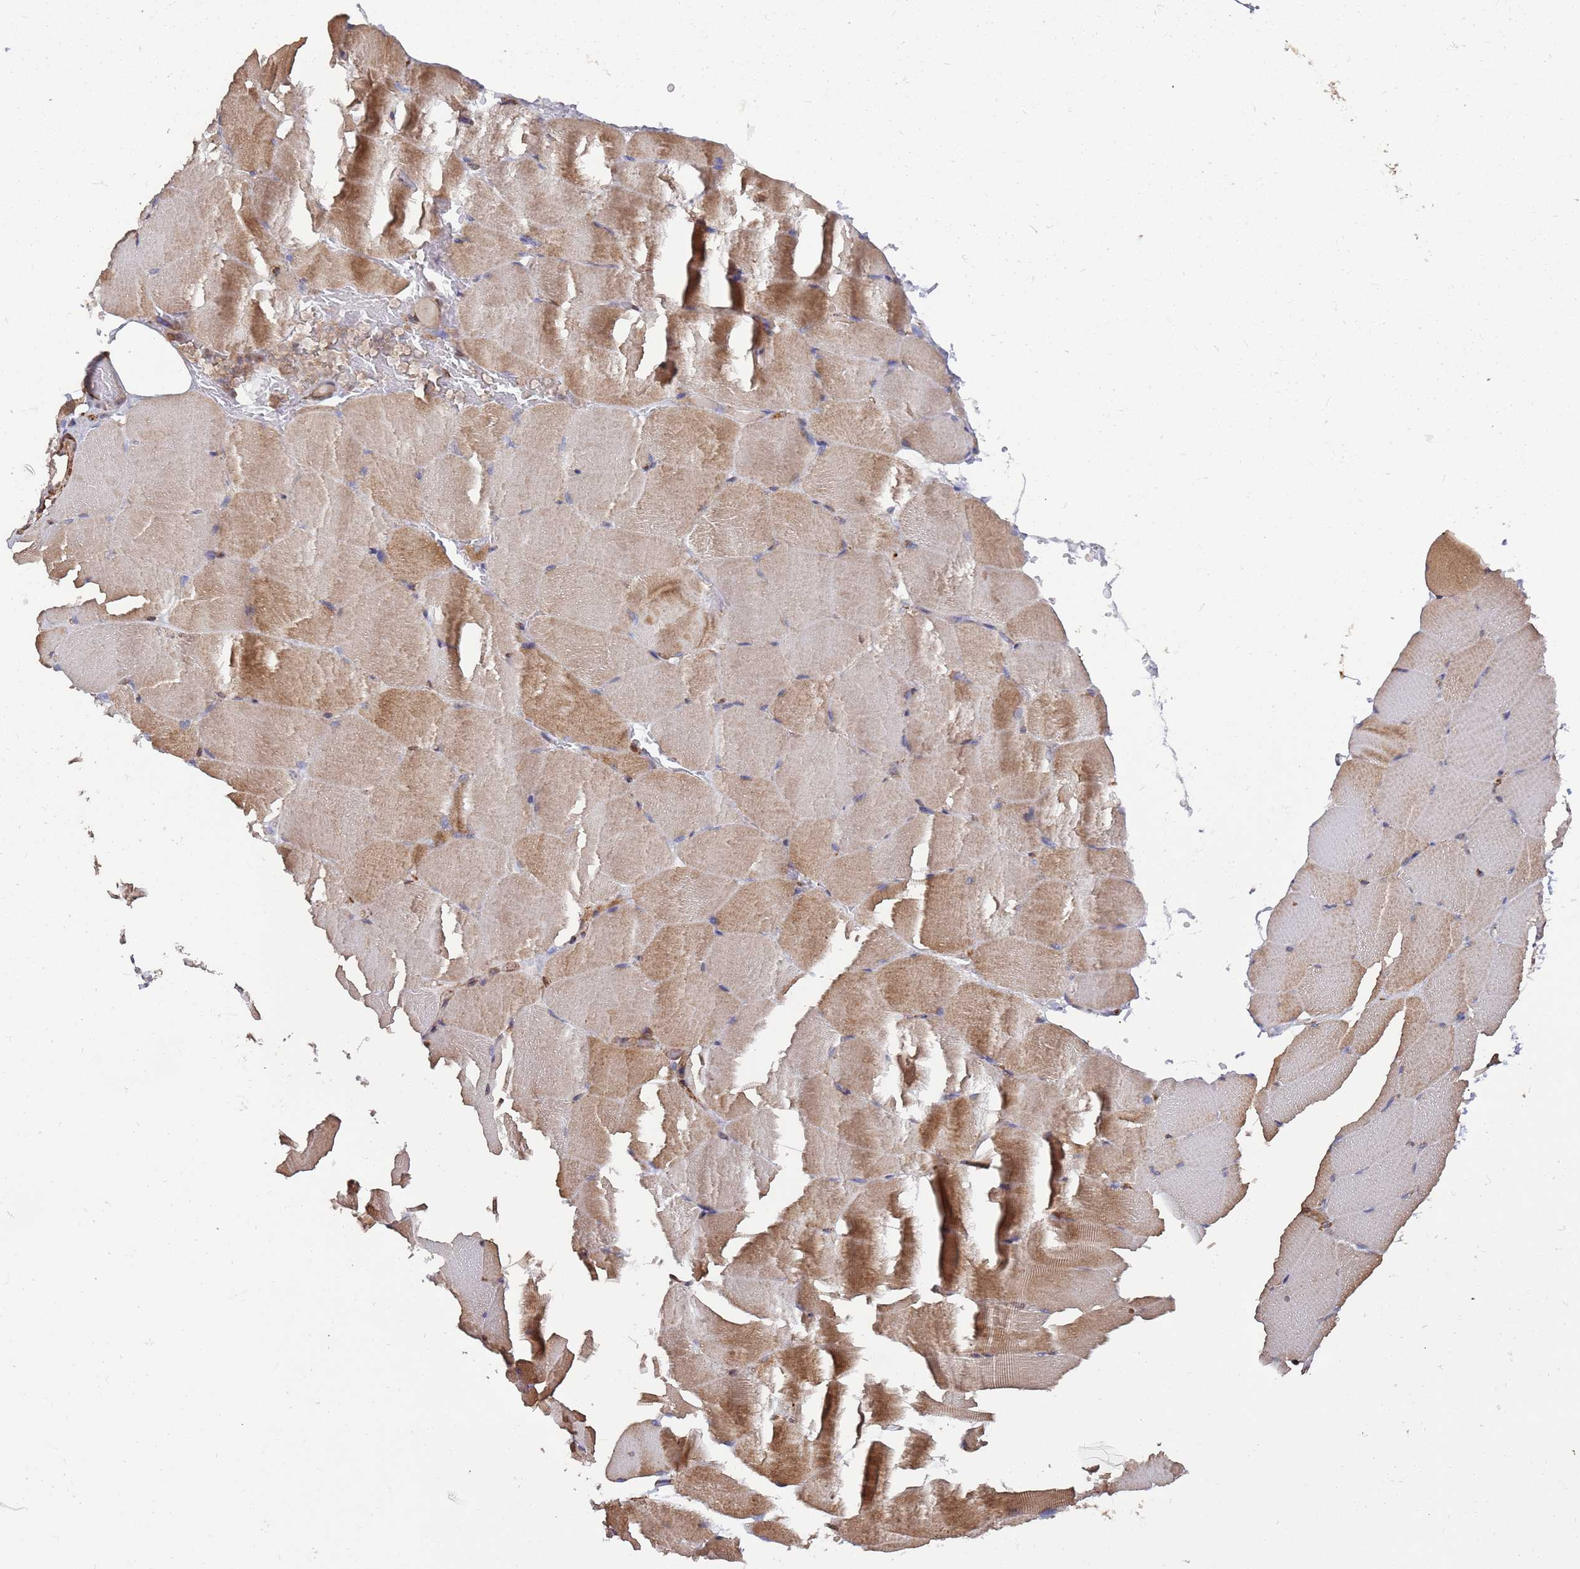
{"staining": {"intensity": "moderate", "quantity": "25%-75%", "location": "cytoplasmic/membranous"}, "tissue": "skeletal muscle", "cell_type": "Myocytes", "image_type": "normal", "snomed": [{"axis": "morphology", "description": "Normal tissue, NOS"}, {"axis": "topography", "description": "Skeletal muscle"}, {"axis": "topography", "description": "Parathyroid gland"}], "caption": "Skeletal muscle stained for a protein (brown) shows moderate cytoplasmic/membranous positive staining in about 25%-75% of myocytes.", "gene": "LACC1", "patient": {"sex": "female", "age": 37}}